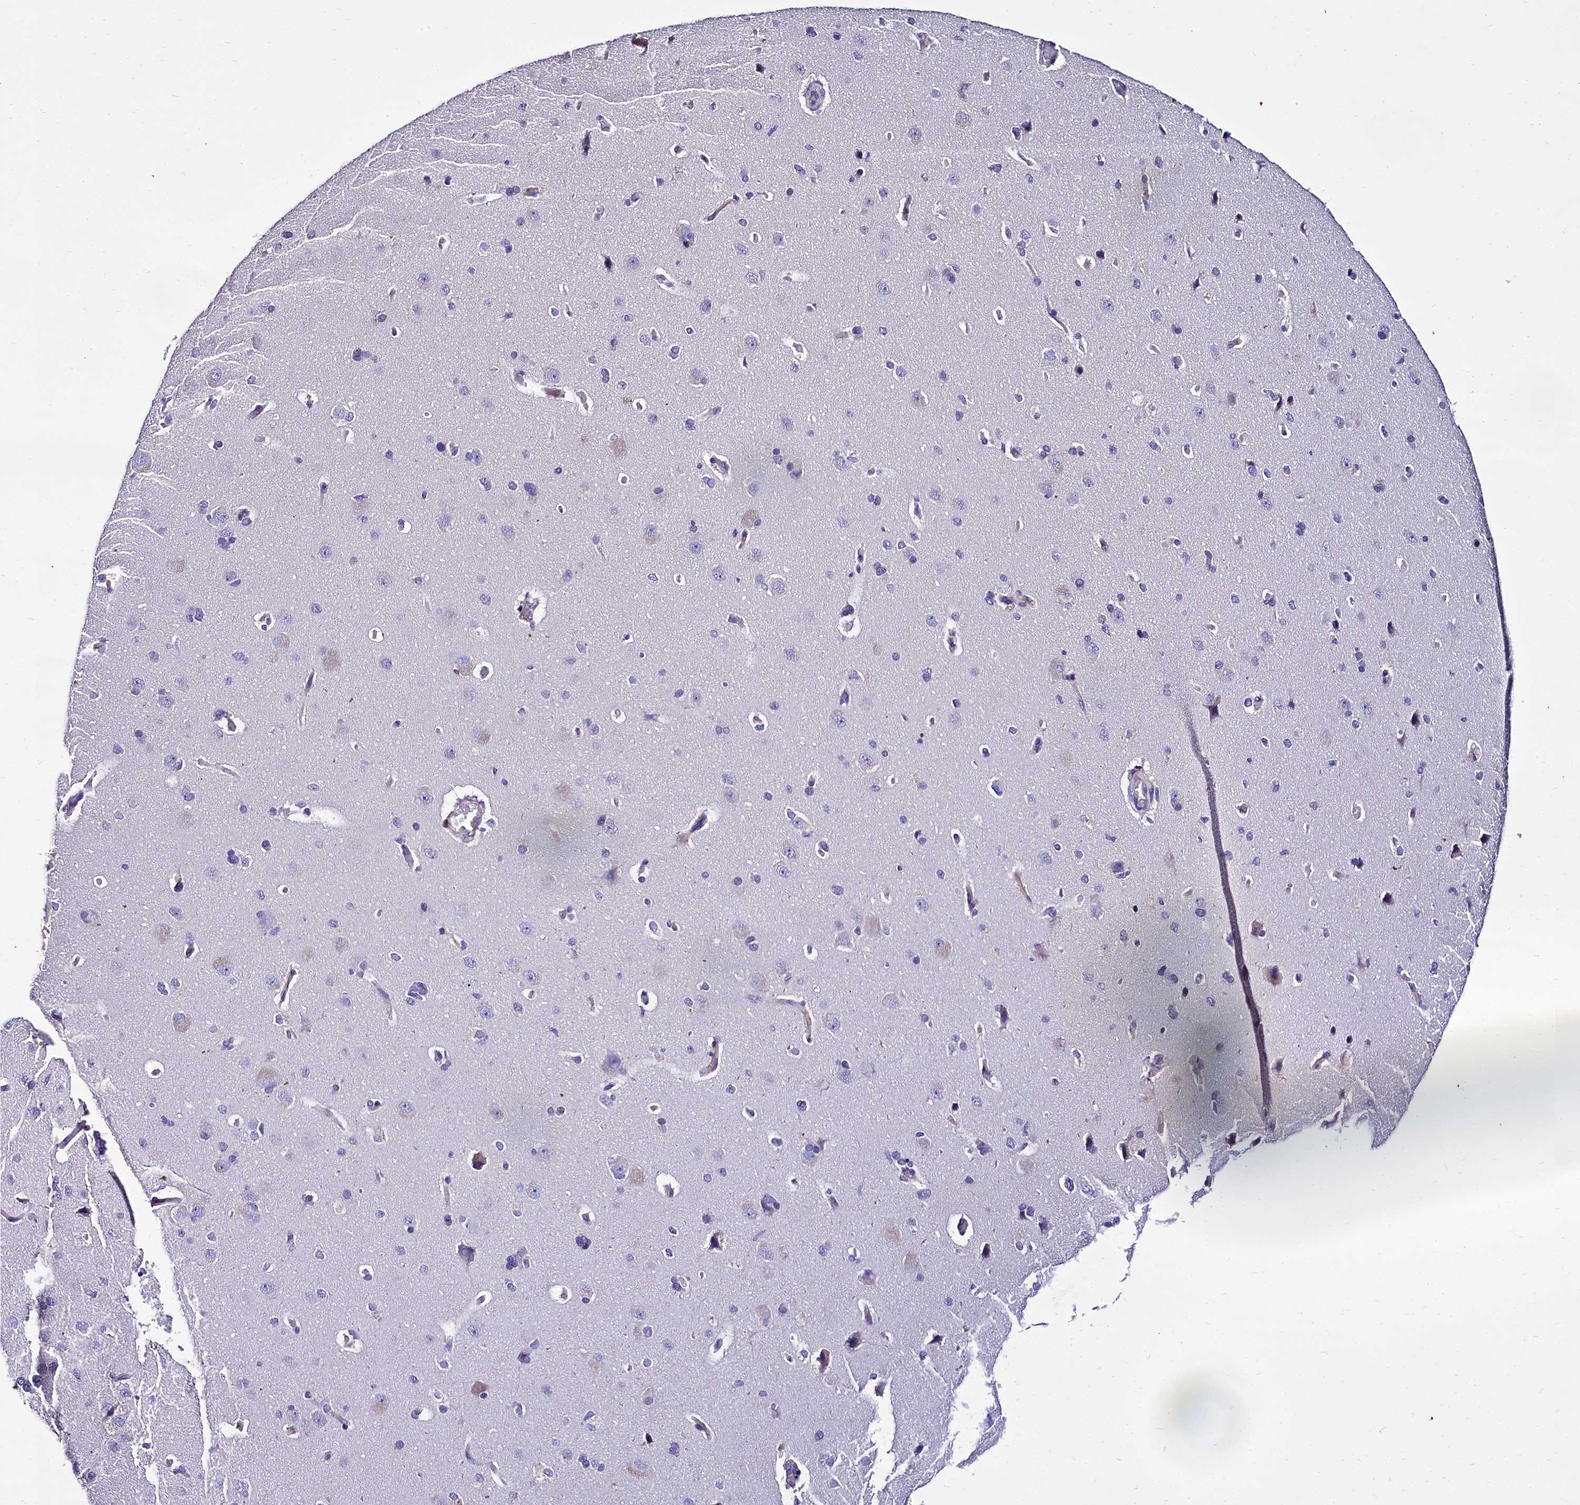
{"staining": {"intensity": "negative", "quantity": "none", "location": "none"}, "tissue": "cerebral cortex", "cell_type": "Endothelial cells", "image_type": "normal", "snomed": [{"axis": "morphology", "description": "Normal tissue, NOS"}, {"axis": "topography", "description": "Cerebral cortex"}], "caption": "Normal cerebral cortex was stained to show a protein in brown. There is no significant positivity in endothelial cells.", "gene": "MS4A18", "patient": {"sex": "male", "age": 62}}